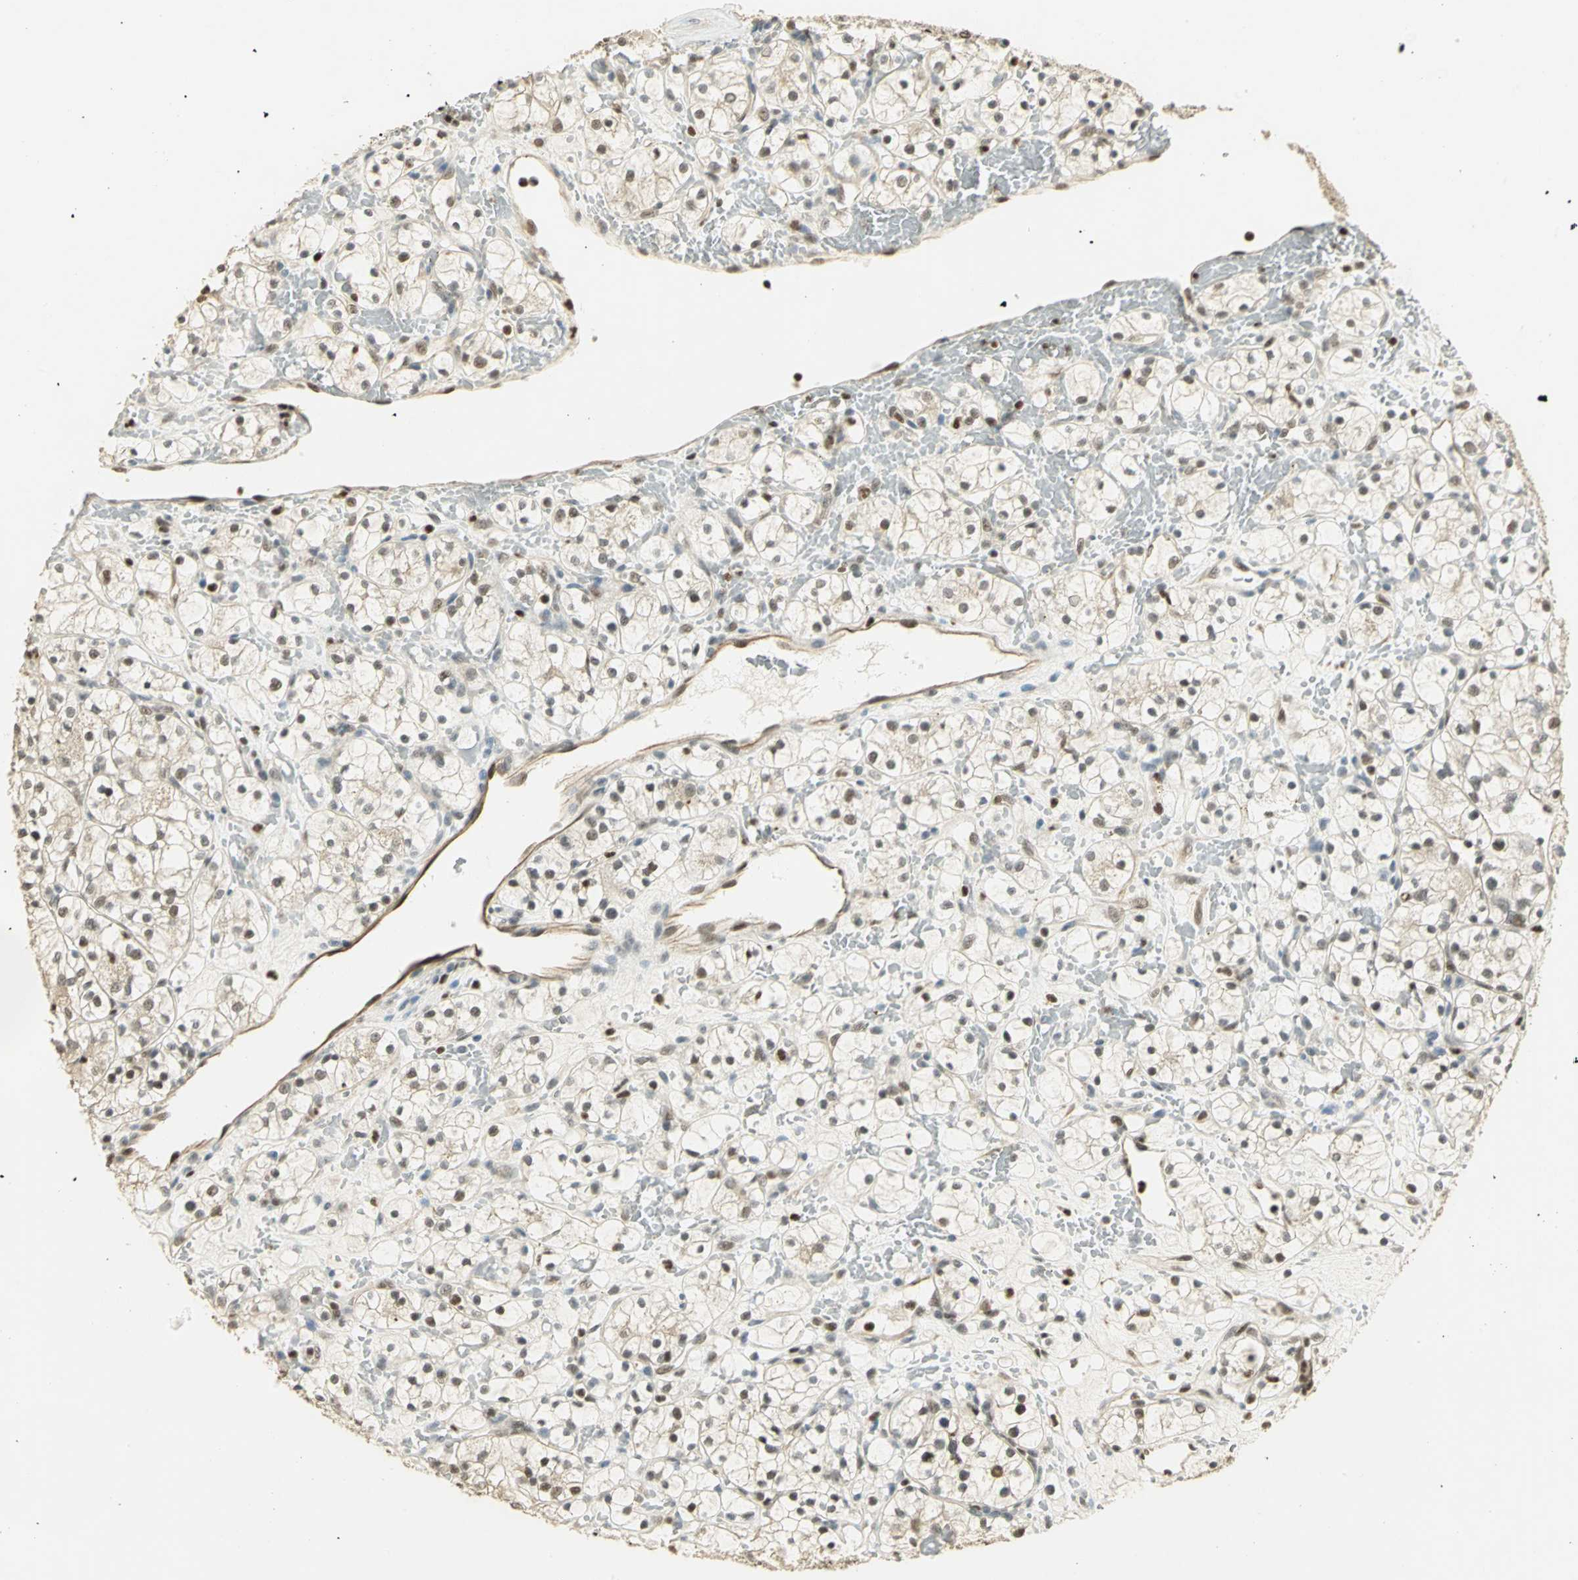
{"staining": {"intensity": "weak", "quantity": ">75%", "location": "nuclear"}, "tissue": "renal cancer", "cell_type": "Tumor cells", "image_type": "cancer", "snomed": [{"axis": "morphology", "description": "Adenocarcinoma, NOS"}, {"axis": "topography", "description": "Kidney"}], "caption": "The micrograph reveals immunohistochemical staining of adenocarcinoma (renal). There is weak nuclear expression is seen in about >75% of tumor cells. (DAB IHC with brightfield microscopy, high magnification).", "gene": "ELF1", "patient": {"sex": "female", "age": 60}}